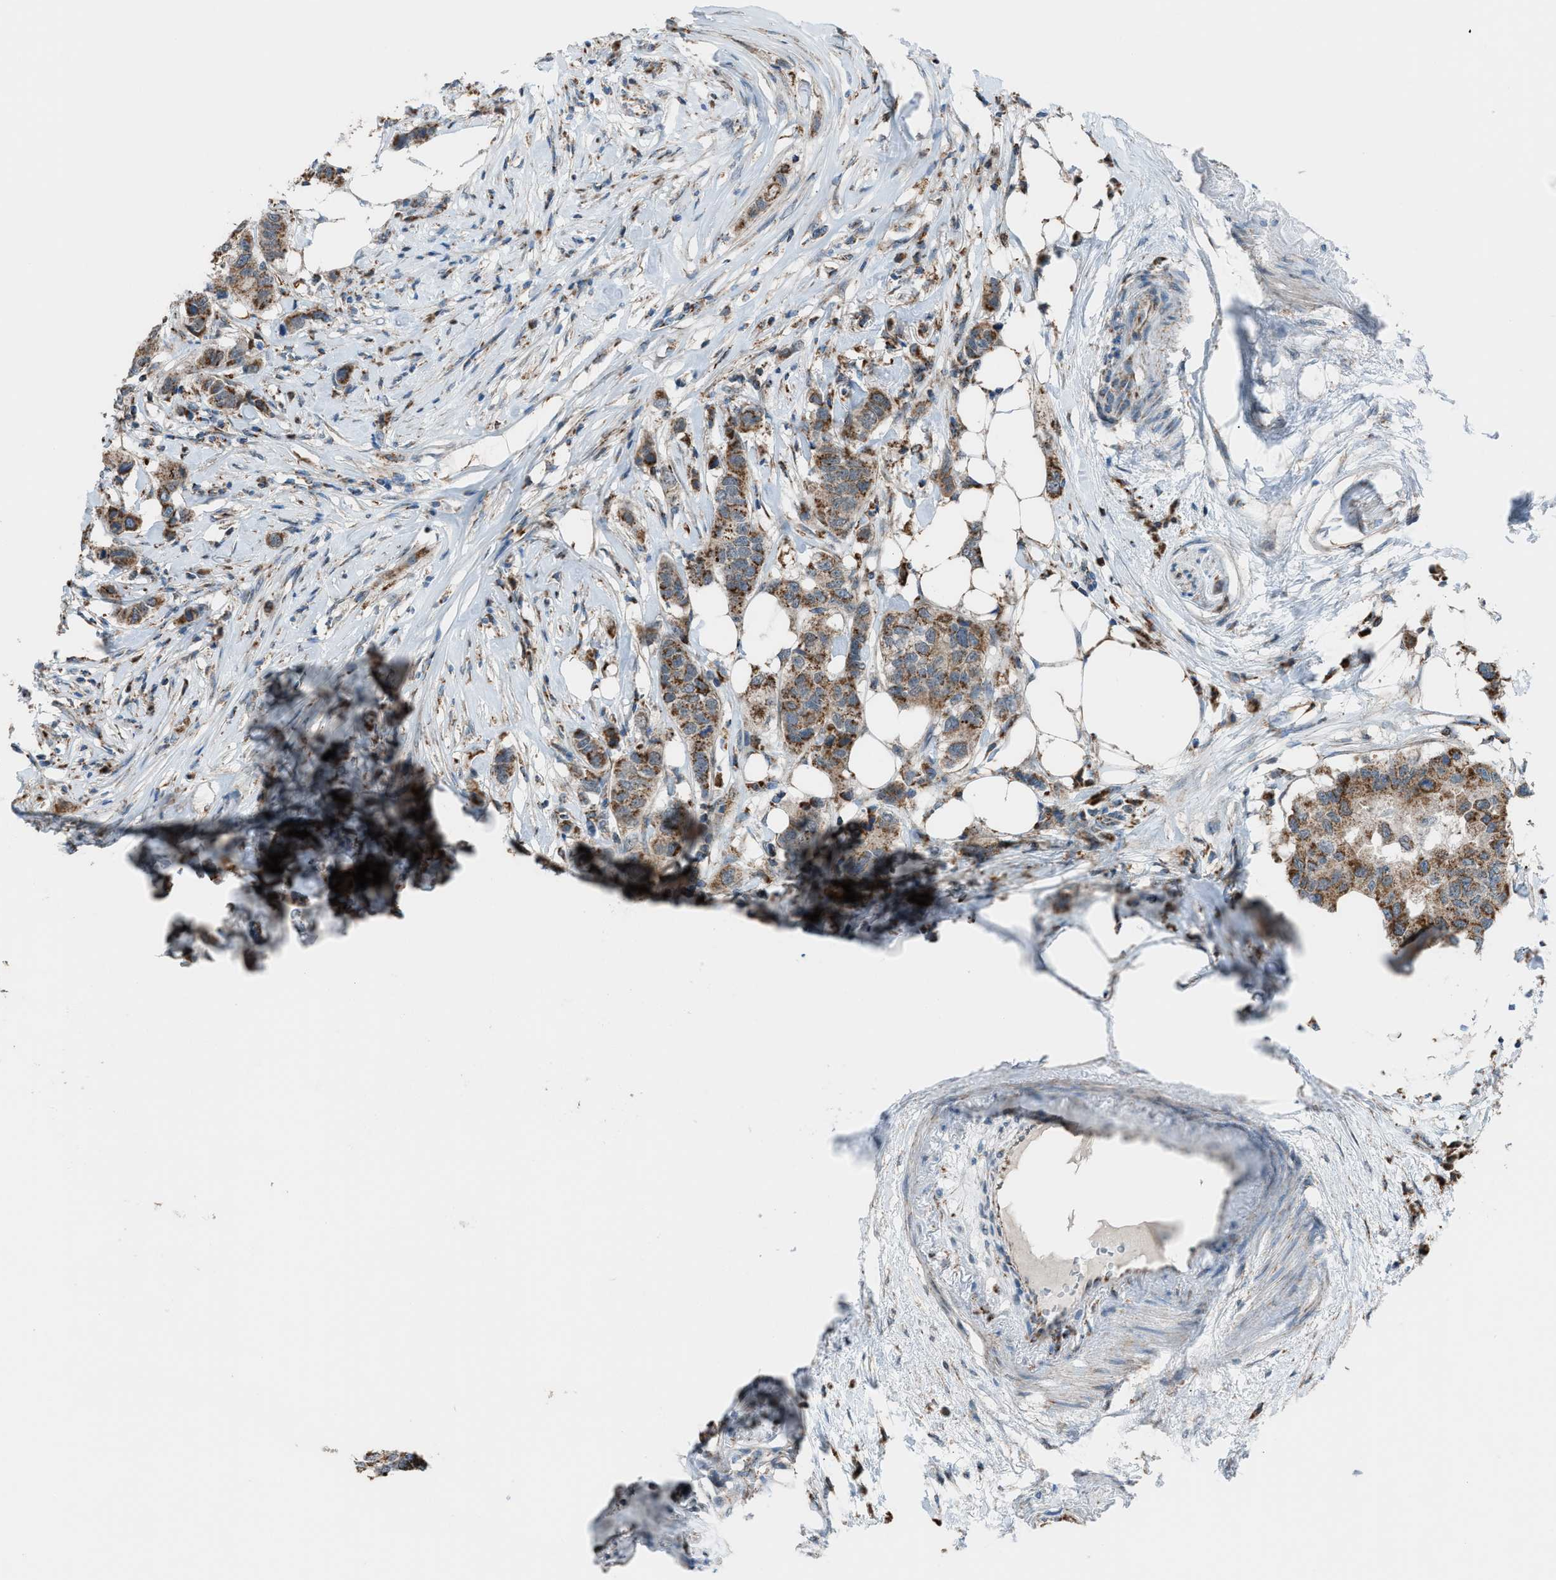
{"staining": {"intensity": "moderate", "quantity": ">75%", "location": "cytoplasmic/membranous"}, "tissue": "breast cancer", "cell_type": "Tumor cells", "image_type": "cancer", "snomed": [{"axis": "morphology", "description": "Duct carcinoma"}, {"axis": "topography", "description": "Breast"}], "caption": "Approximately >75% of tumor cells in breast cancer display moderate cytoplasmic/membranous protein expression as visualized by brown immunohistochemical staining.", "gene": "SRM", "patient": {"sex": "female", "age": 50}}